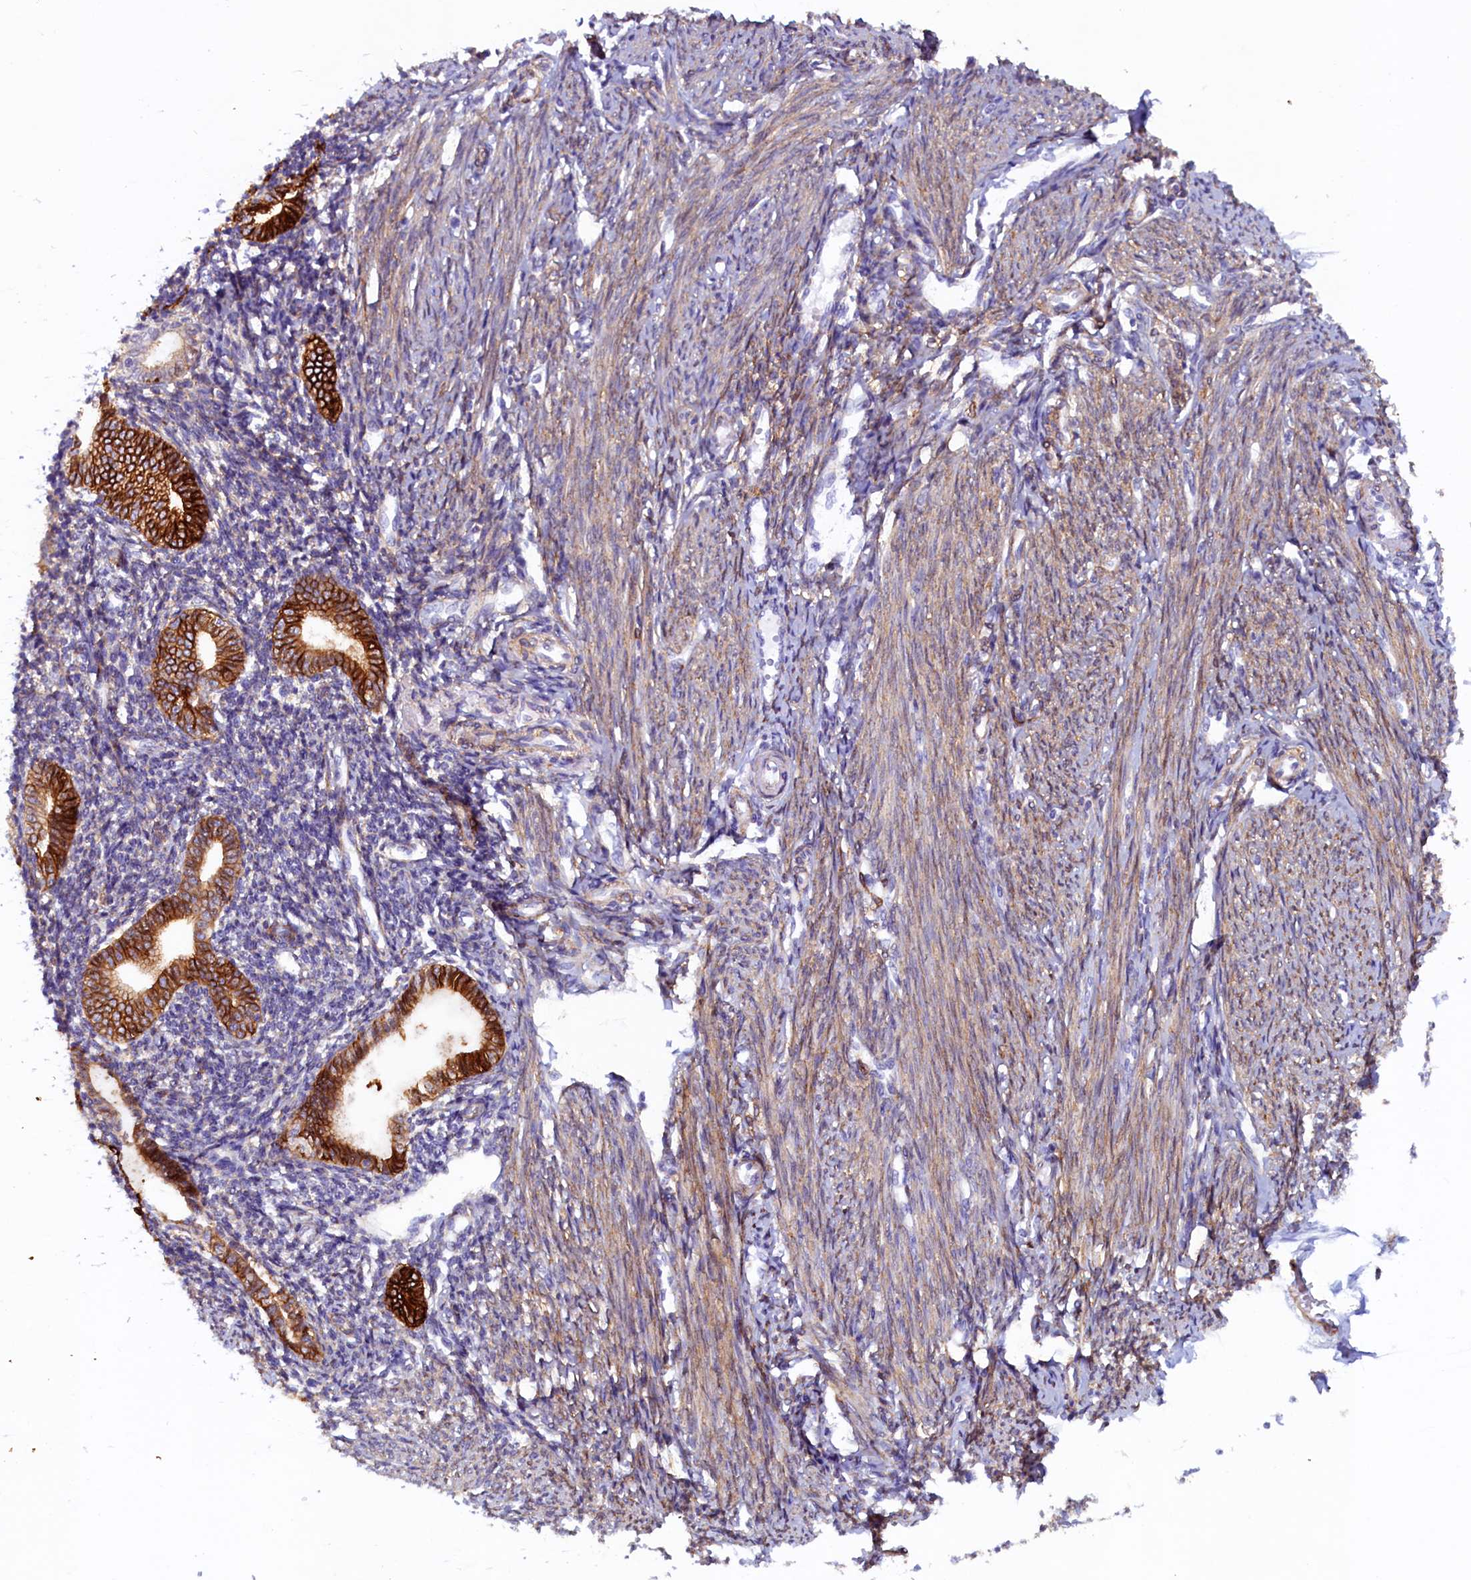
{"staining": {"intensity": "negative", "quantity": "none", "location": "none"}, "tissue": "endometrium", "cell_type": "Cells in endometrial stroma", "image_type": "normal", "snomed": [{"axis": "morphology", "description": "Normal tissue, NOS"}, {"axis": "topography", "description": "Endometrium"}], "caption": "Immunohistochemistry photomicrograph of normal human endometrium stained for a protein (brown), which shows no positivity in cells in endometrial stroma.", "gene": "PACSIN3", "patient": {"sex": "female", "age": 56}}